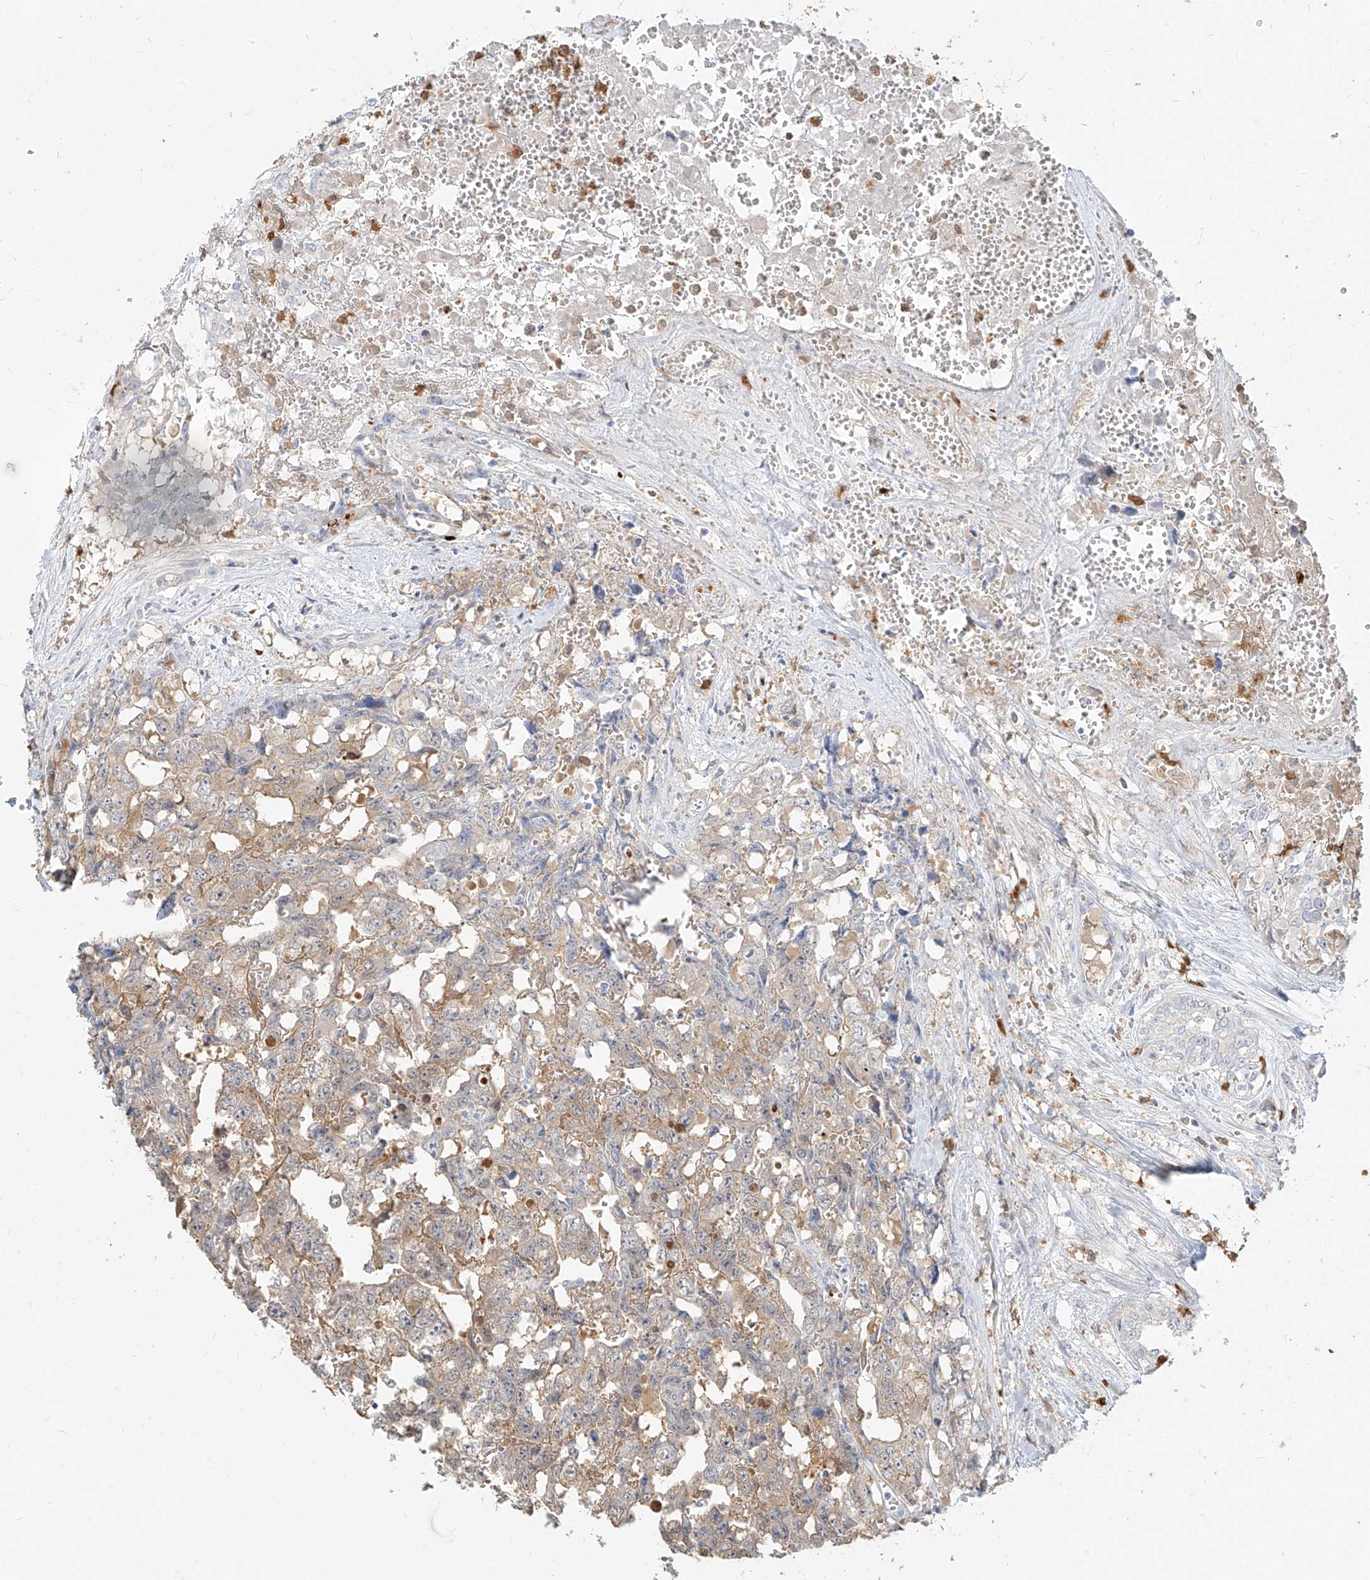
{"staining": {"intensity": "negative", "quantity": "none", "location": "none"}, "tissue": "testis cancer", "cell_type": "Tumor cells", "image_type": "cancer", "snomed": [{"axis": "morphology", "description": "Carcinoma, Embryonal, NOS"}, {"axis": "topography", "description": "Testis"}], "caption": "Immunohistochemistry (IHC) photomicrograph of neoplastic tissue: human testis cancer stained with DAB (3,3'-diaminobenzidine) displays no significant protein staining in tumor cells.", "gene": "PGD", "patient": {"sex": "male", "age": 31}}